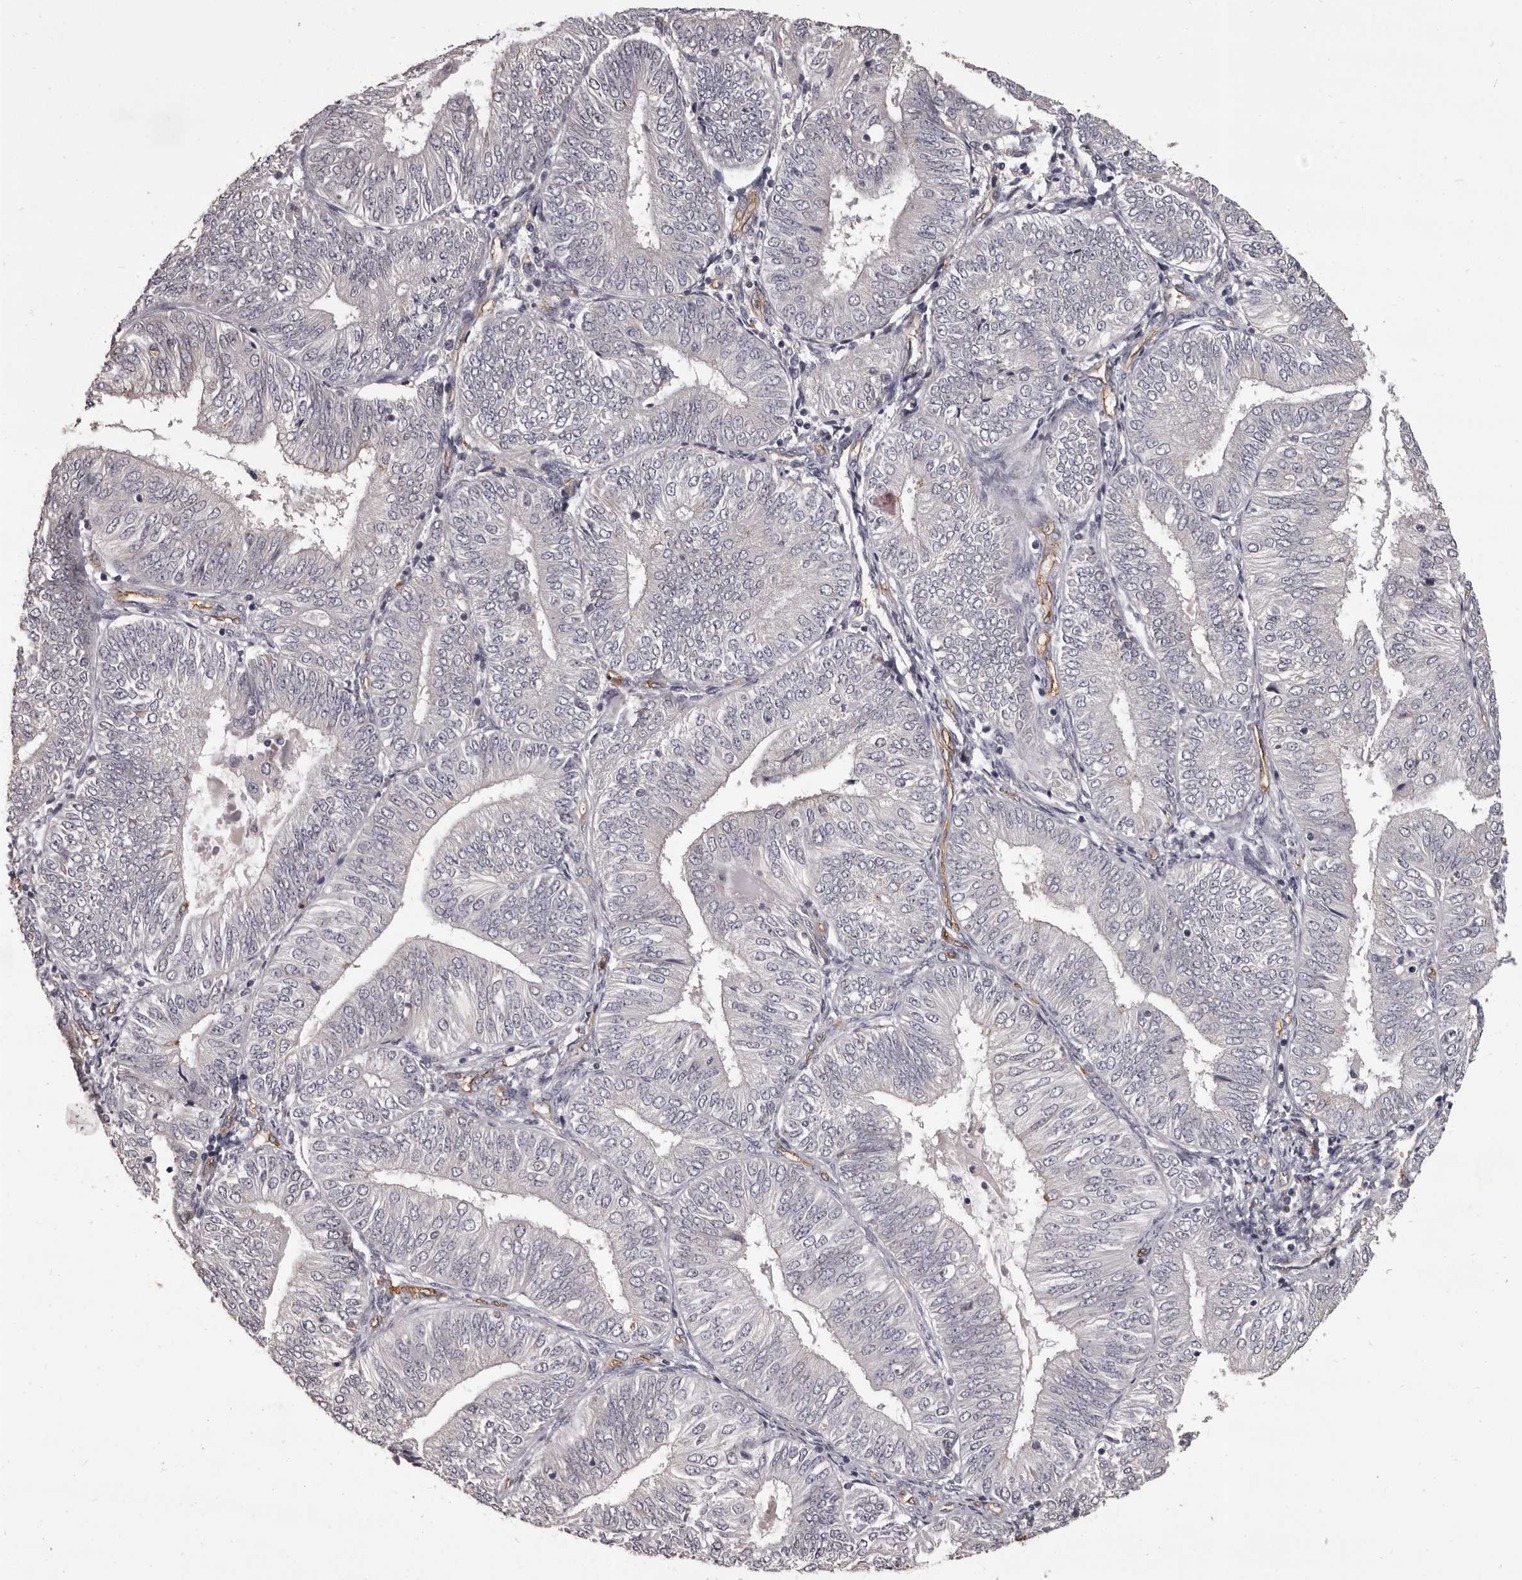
{"staining": {"intensity": "negative", "quantity": "none", "location": "none"}, "tissue": "endometrial cancer", "cell_type": "Tumor cells", "image_type": "cancer", "snomed": [{"axis": "morphology", "description": "Adenocarcinoma, NOS"}, {"axis": "topography", "description": "Endometrium"}], "caption": "High power microscopy image of an IHC micrograph of endometrial adenocarcinoma, revealing no significant positivity in tumor cells.", "gene": "GPR78", "patient": {"sex": "female", "age": 58}}